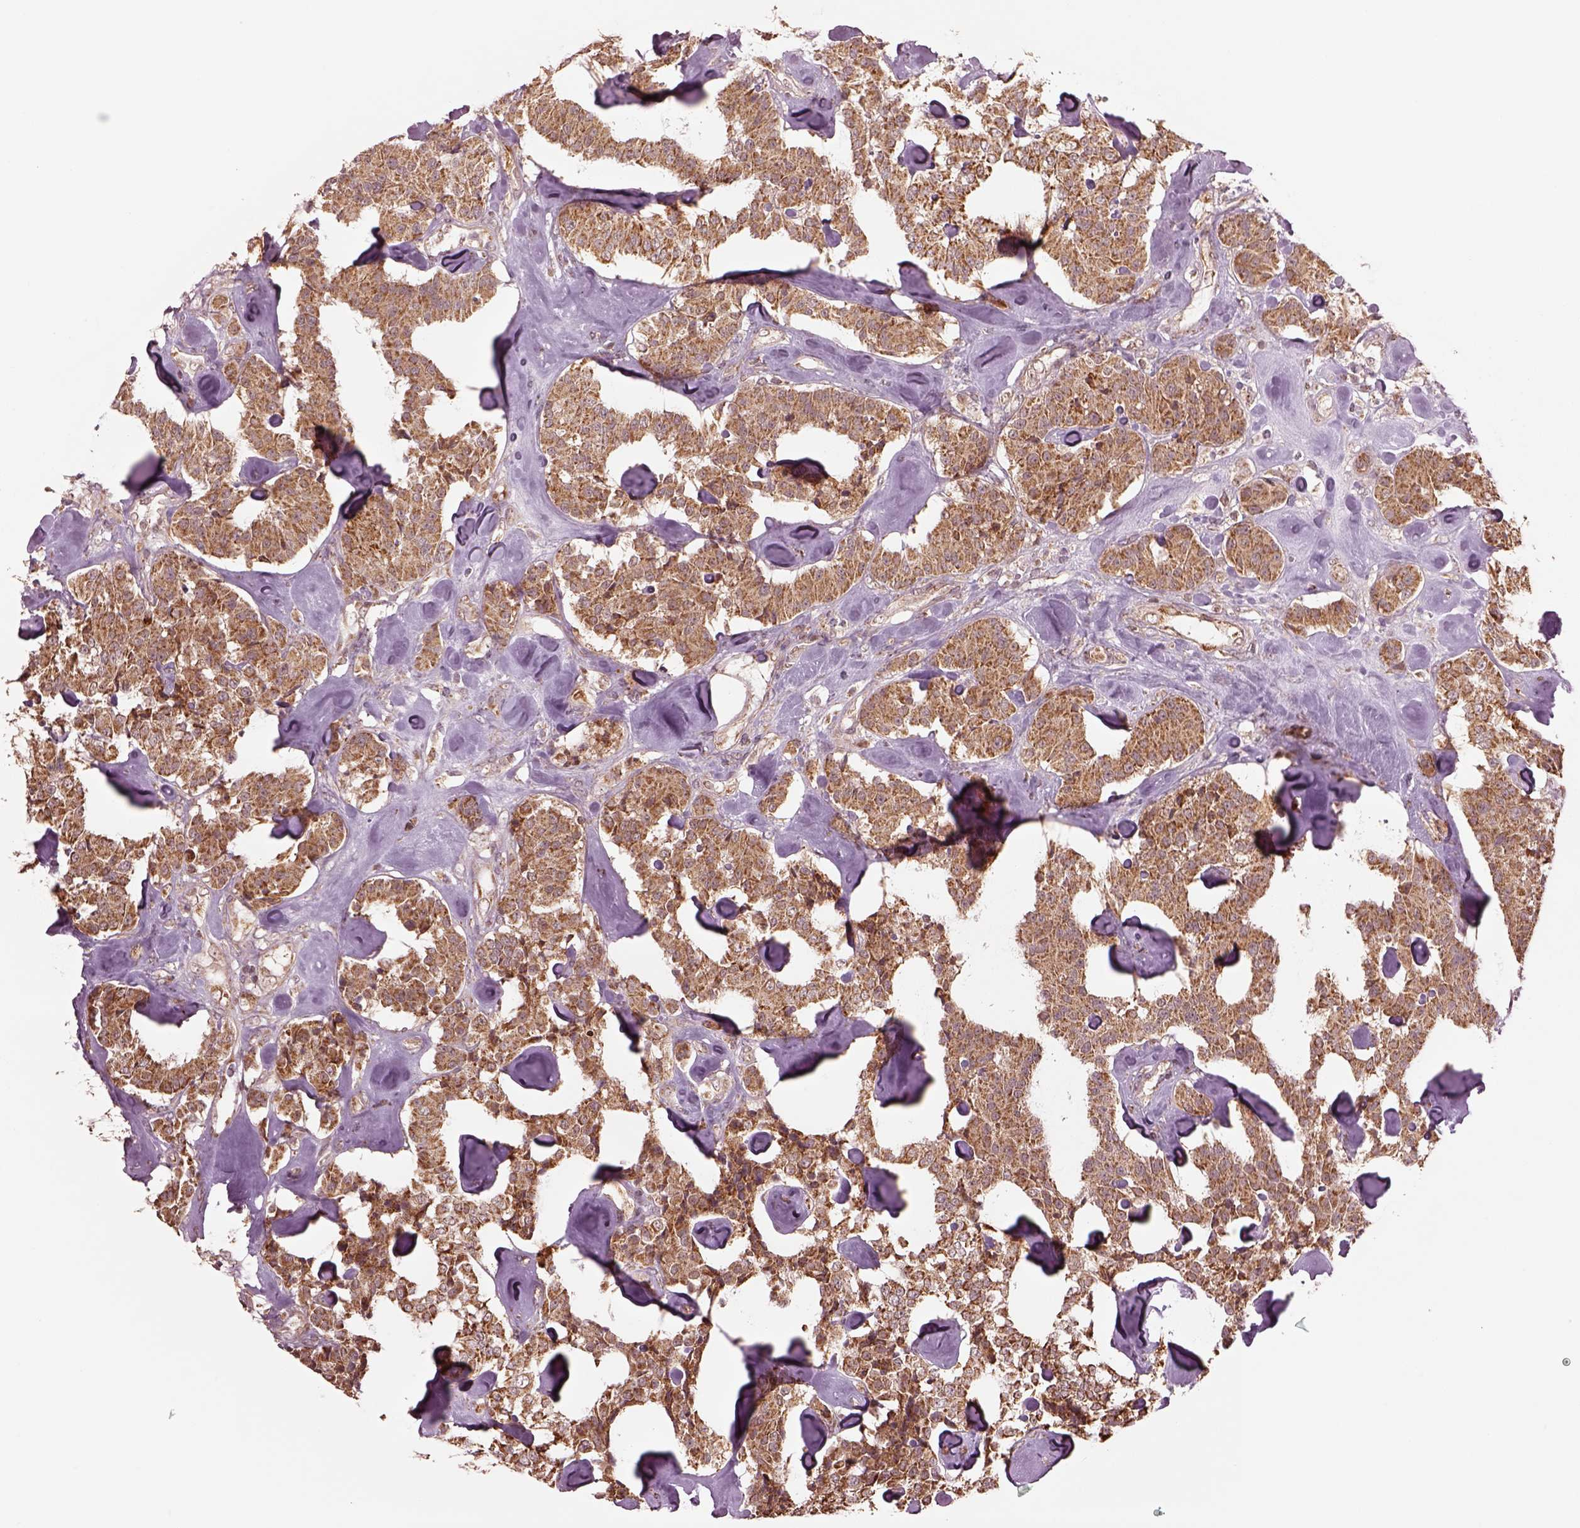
{"staining": {"intensity": "moderate", "quantity": ">75%", "location": "cytoplasmic/membranous"}, "tissue": "carcinoid", "cell_type": "Tumor cells", "image_type": "cancer", "snomed": [{"axis": "morphology", "description": "Carcinoid, malignant, NOS"}, {"axis": "topography", "description": "Pancreas"}], "caption": "Carcinoid was stained to show a protein in brown. There is medium levels of moderate cytoplasmic/membranous positivity in approximately >75% of tumor cells.", "gene": "SEL1L3", "patient": {"sex": "male", "age": 41}}